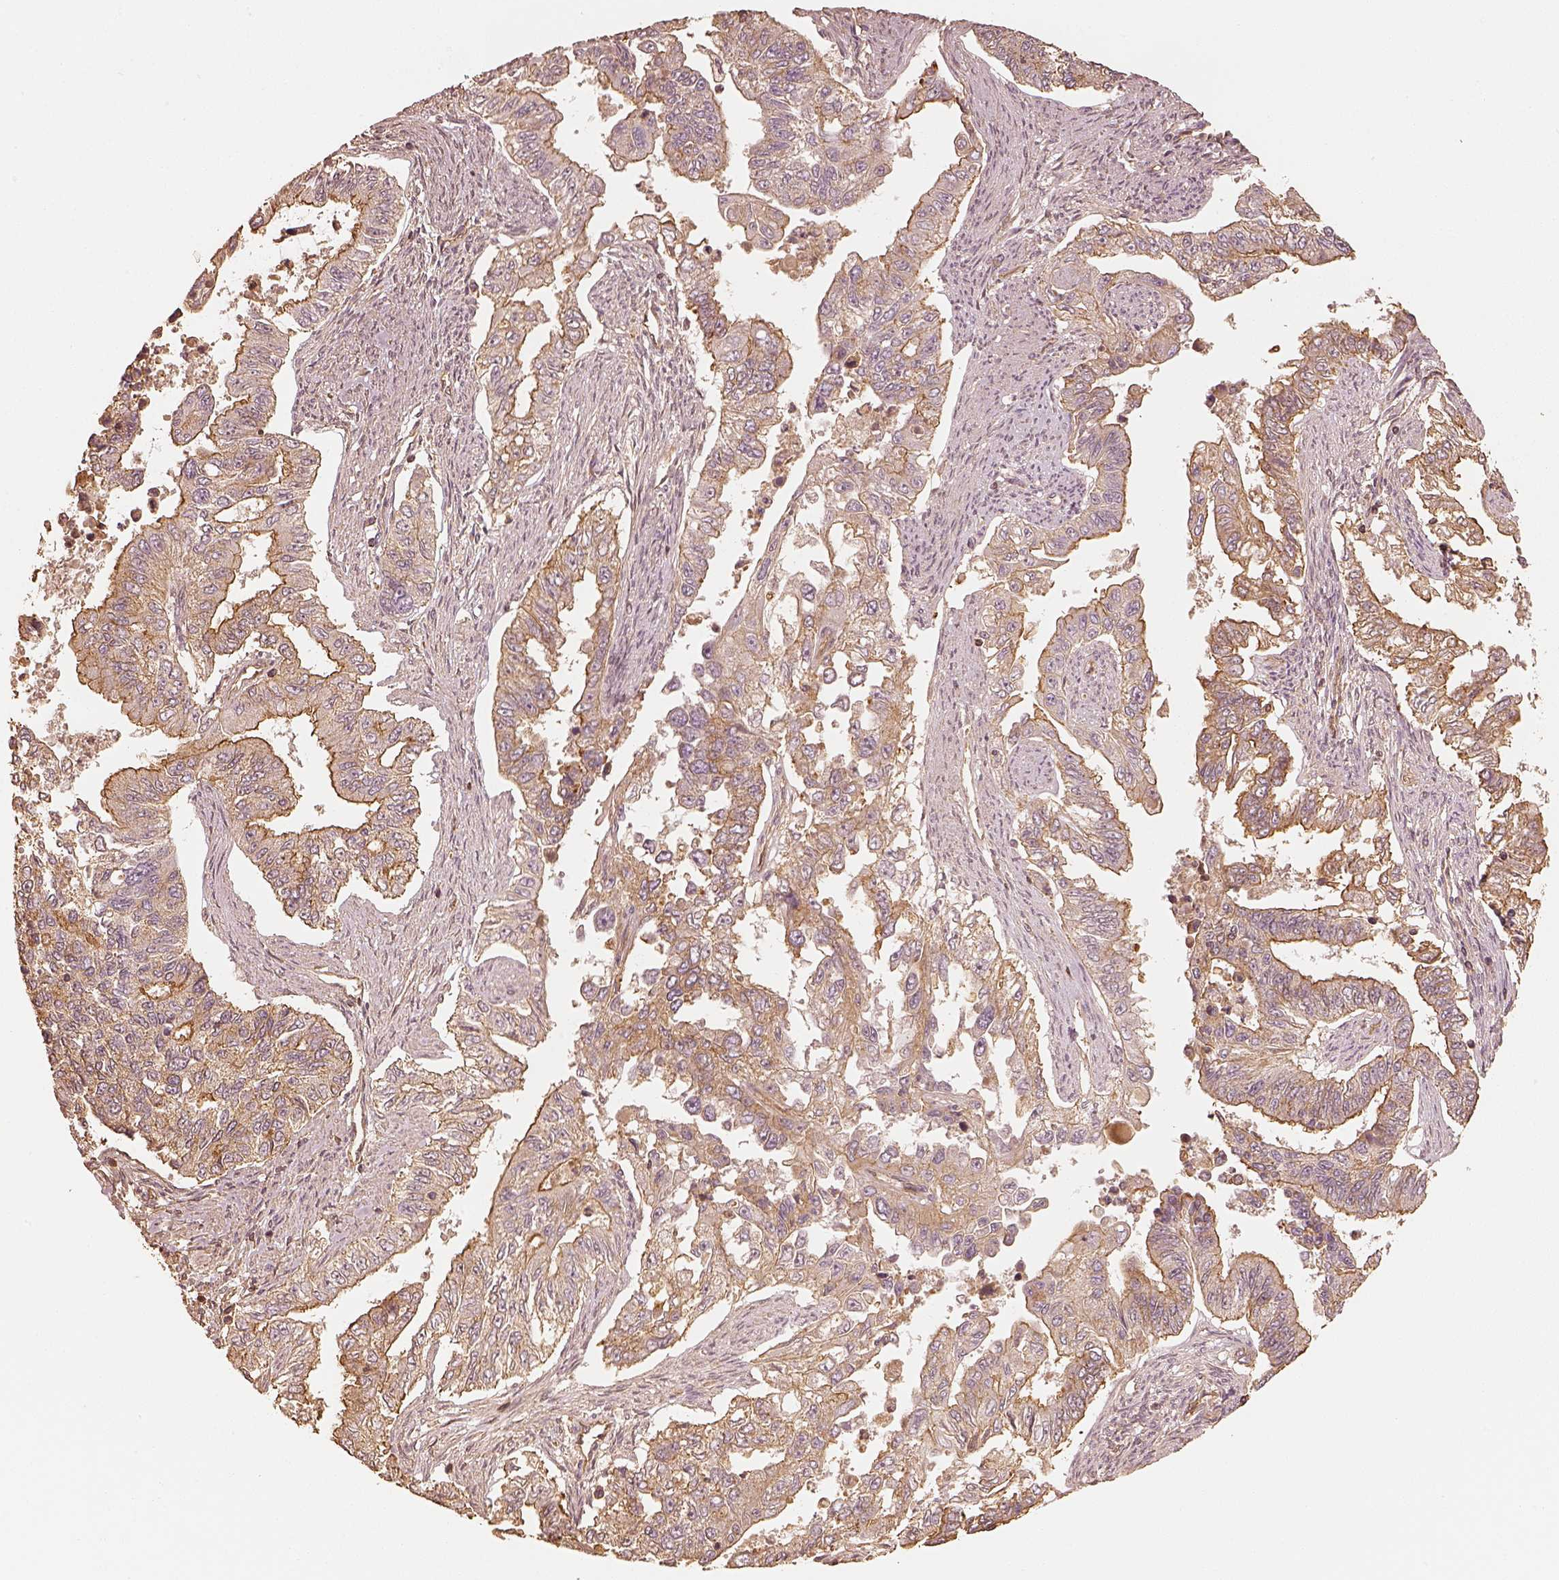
{"staining": {"intensity": "moderate", "quantity": "25%-75%", "location": "cytoplasmic/membranous"}, "tissue": "endometrial cancer", "cell_type": "Tumor cells", "image_type": "cancer", "snomed": [{"axis": "morphology", "description": "Adenocarcinoma, NOS"}, {"axis": "topography", "description": "Uterus"}], "caption": "Protein analysis of endometrial adenocarcinoma tissue reveals moderate cytoplasmic/membranous positivity in about 25%-75% of tumor cells.", "gene": "WDR7", "patient": {"sex": "female", "age": 59}}